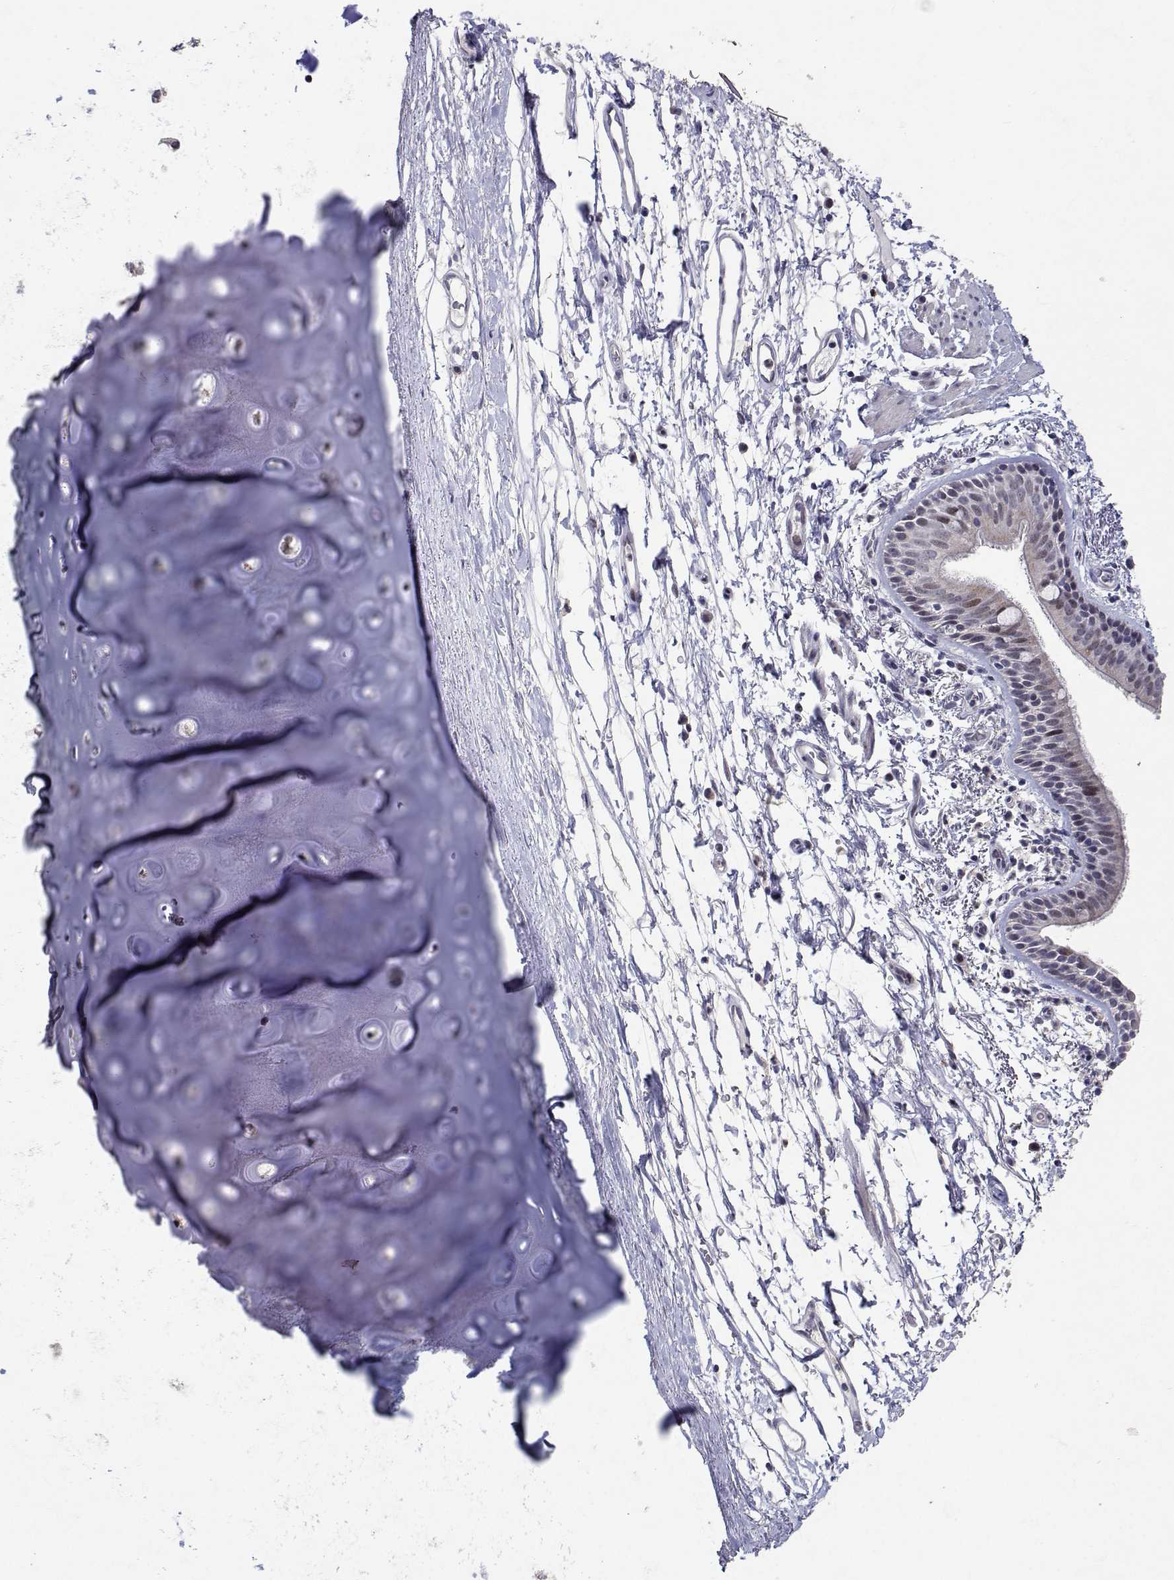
{"staining": {"intensity": "moderate", "quantity": "<25%", "location": "nuclear"}, "tissue": "bronchus", "cell_type": "Respiratory epithelial cells", "image_type": "normal", "snomed": [{"axis": "morphology", "description": "Normal tissue, NOS"}, {"axis": "topography", "description": "Lymph node"}, {"axis": "topography", "description": "Bronchus"}], "caption": "Human bronchus stained for a protein (brown) reveals moderate nuclear positive expression in approximately <25% of respiratory epithelial cells.", "gene": "RBPJL", "patient": {"sex": "female", "age": 70}}